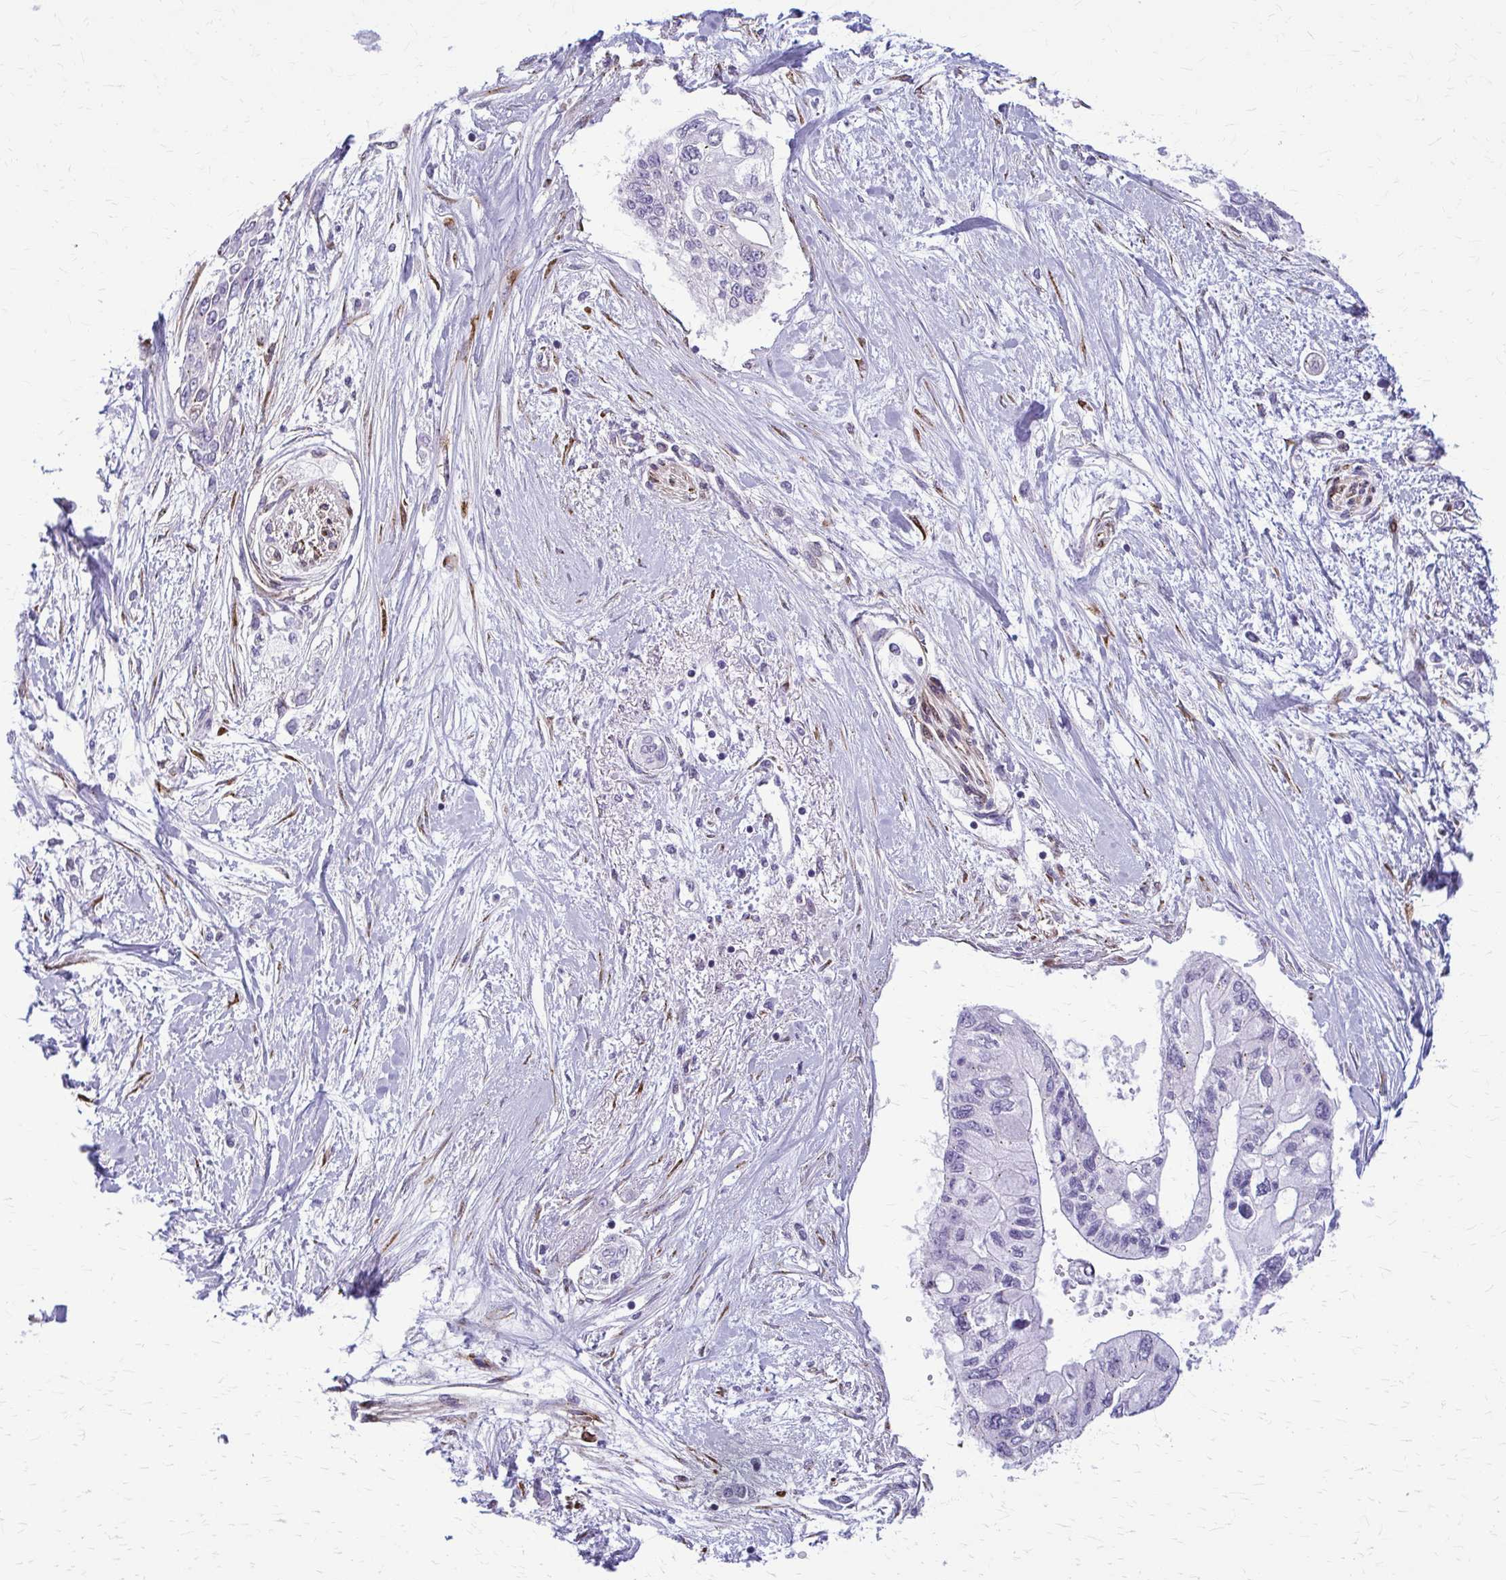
{"staining": {"intensity": "negative", "quantity": "none", "location": "none"}, "tissue": "pancreatic cancer", "cell_type": "Tumor cells", "image_type": "cancer", "snomed": [{"axis": "morphology", "description": "Adenocarcinoma, NOS"}, {"axis": "topography", "description": "Pancreas"}], "caption": "There is no significant positivity in tumor cells of adenocarcinoma (pancreatic). (IHC, brightfield microscopy, high magnification).", "gene": "DEPP1", "patient": {"sex": "female", "age": 77}}